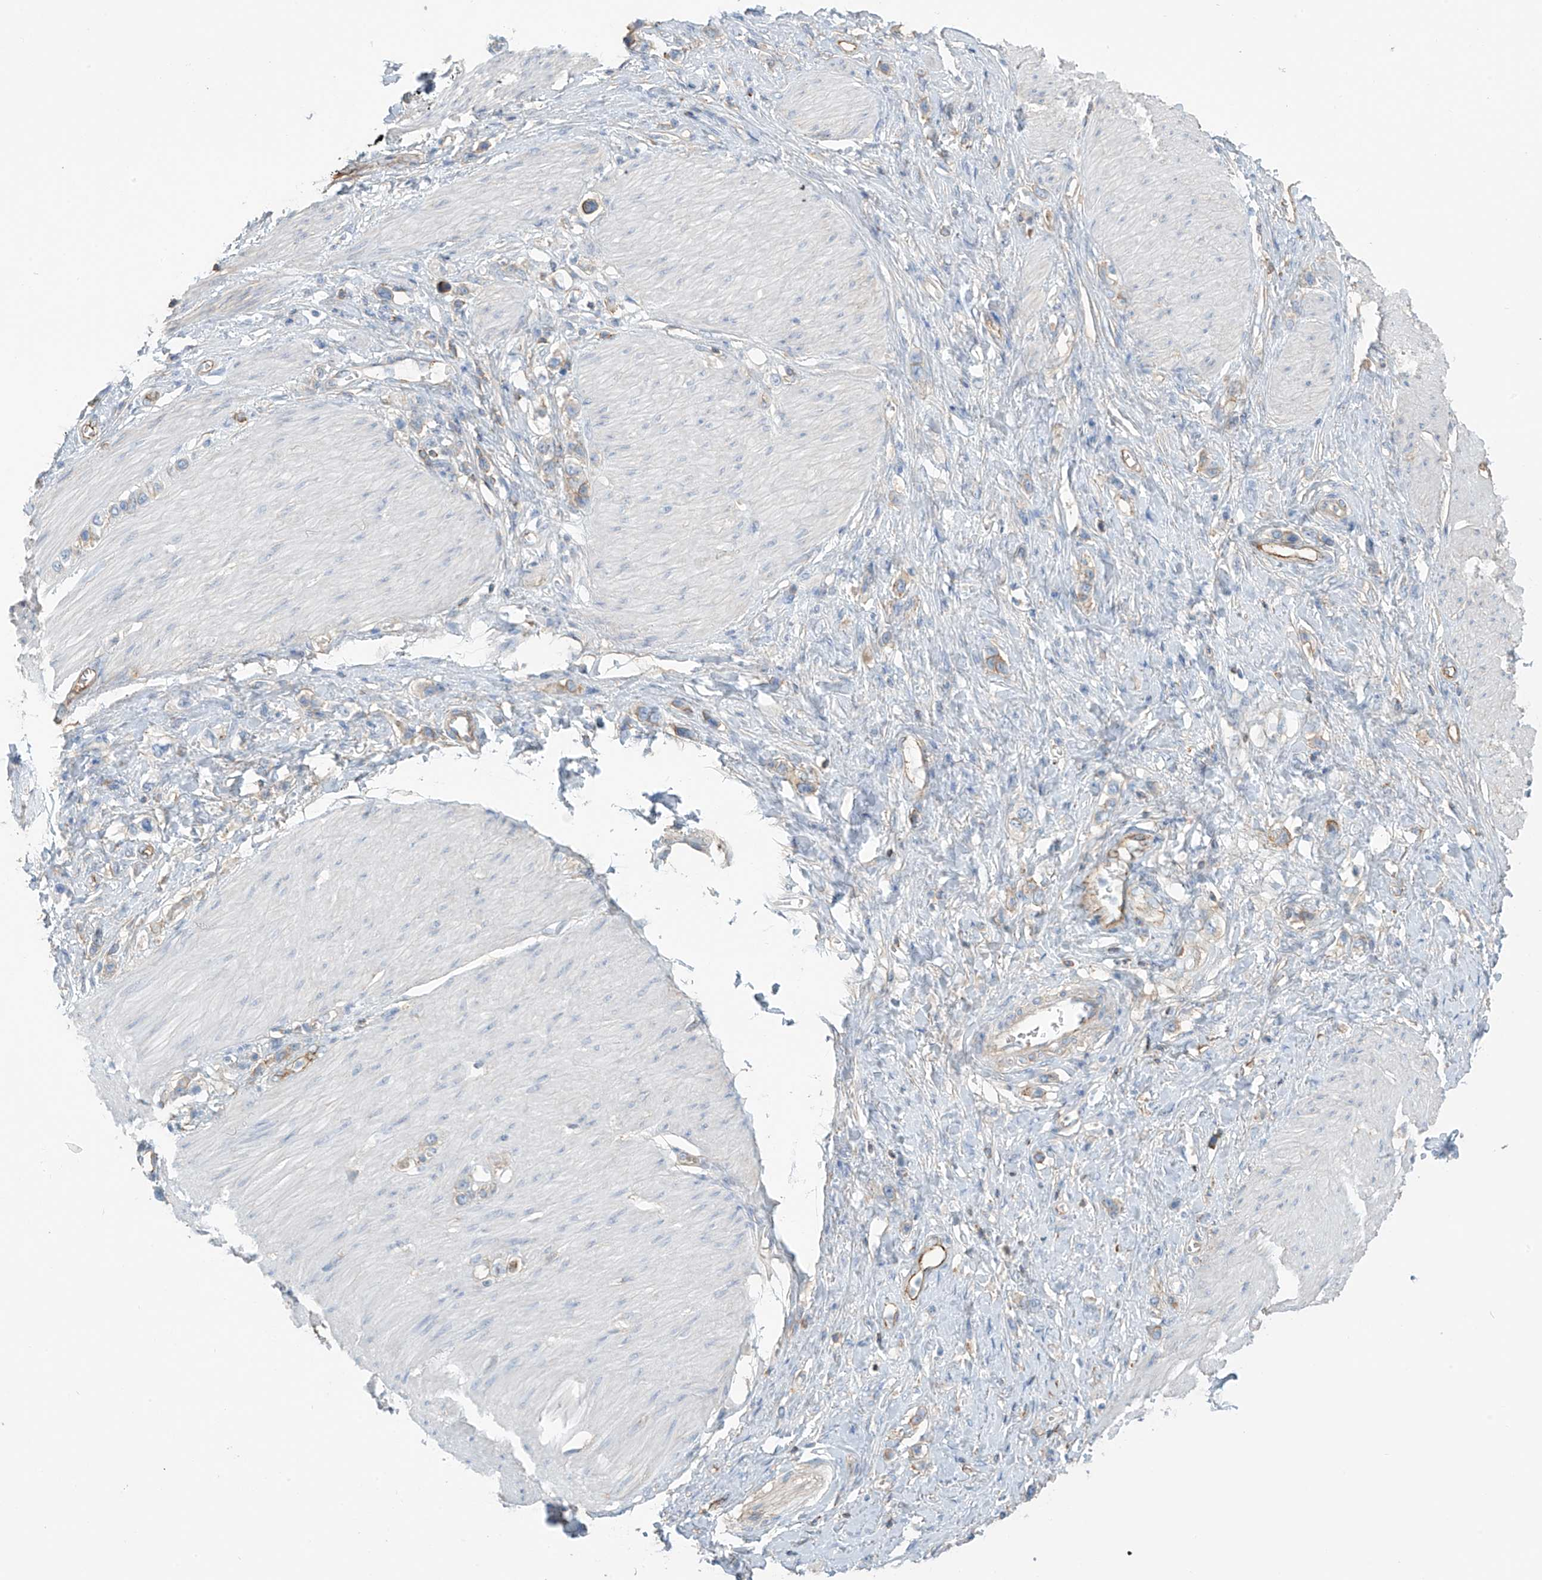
{"staining": {"intensity": "weak", "quantity": "<25%", "location": "cytoplasmic/membranous"}, "tissue": "stomach cancer", "cell_type": "Tumor cells", "image_type": "cancer", "snomed": [{"axis": "morphology", "description": "Normal tissue, NOS"}, {"axis": "morphology", "description": "Adenocarcinoma, NOS"}, {"axis": "topography", "description": "Stomach, upper"}, {"axis": "topography", "description": "Stomach"}], "caption": "Tumor cells are negative for brown protein staining in stomach cancer (adenocarcinoma). (IHC, brightfield microscopy, high magnification).", "gene": "ZNF846", "patient": {"sex": "female", "age": 65}}